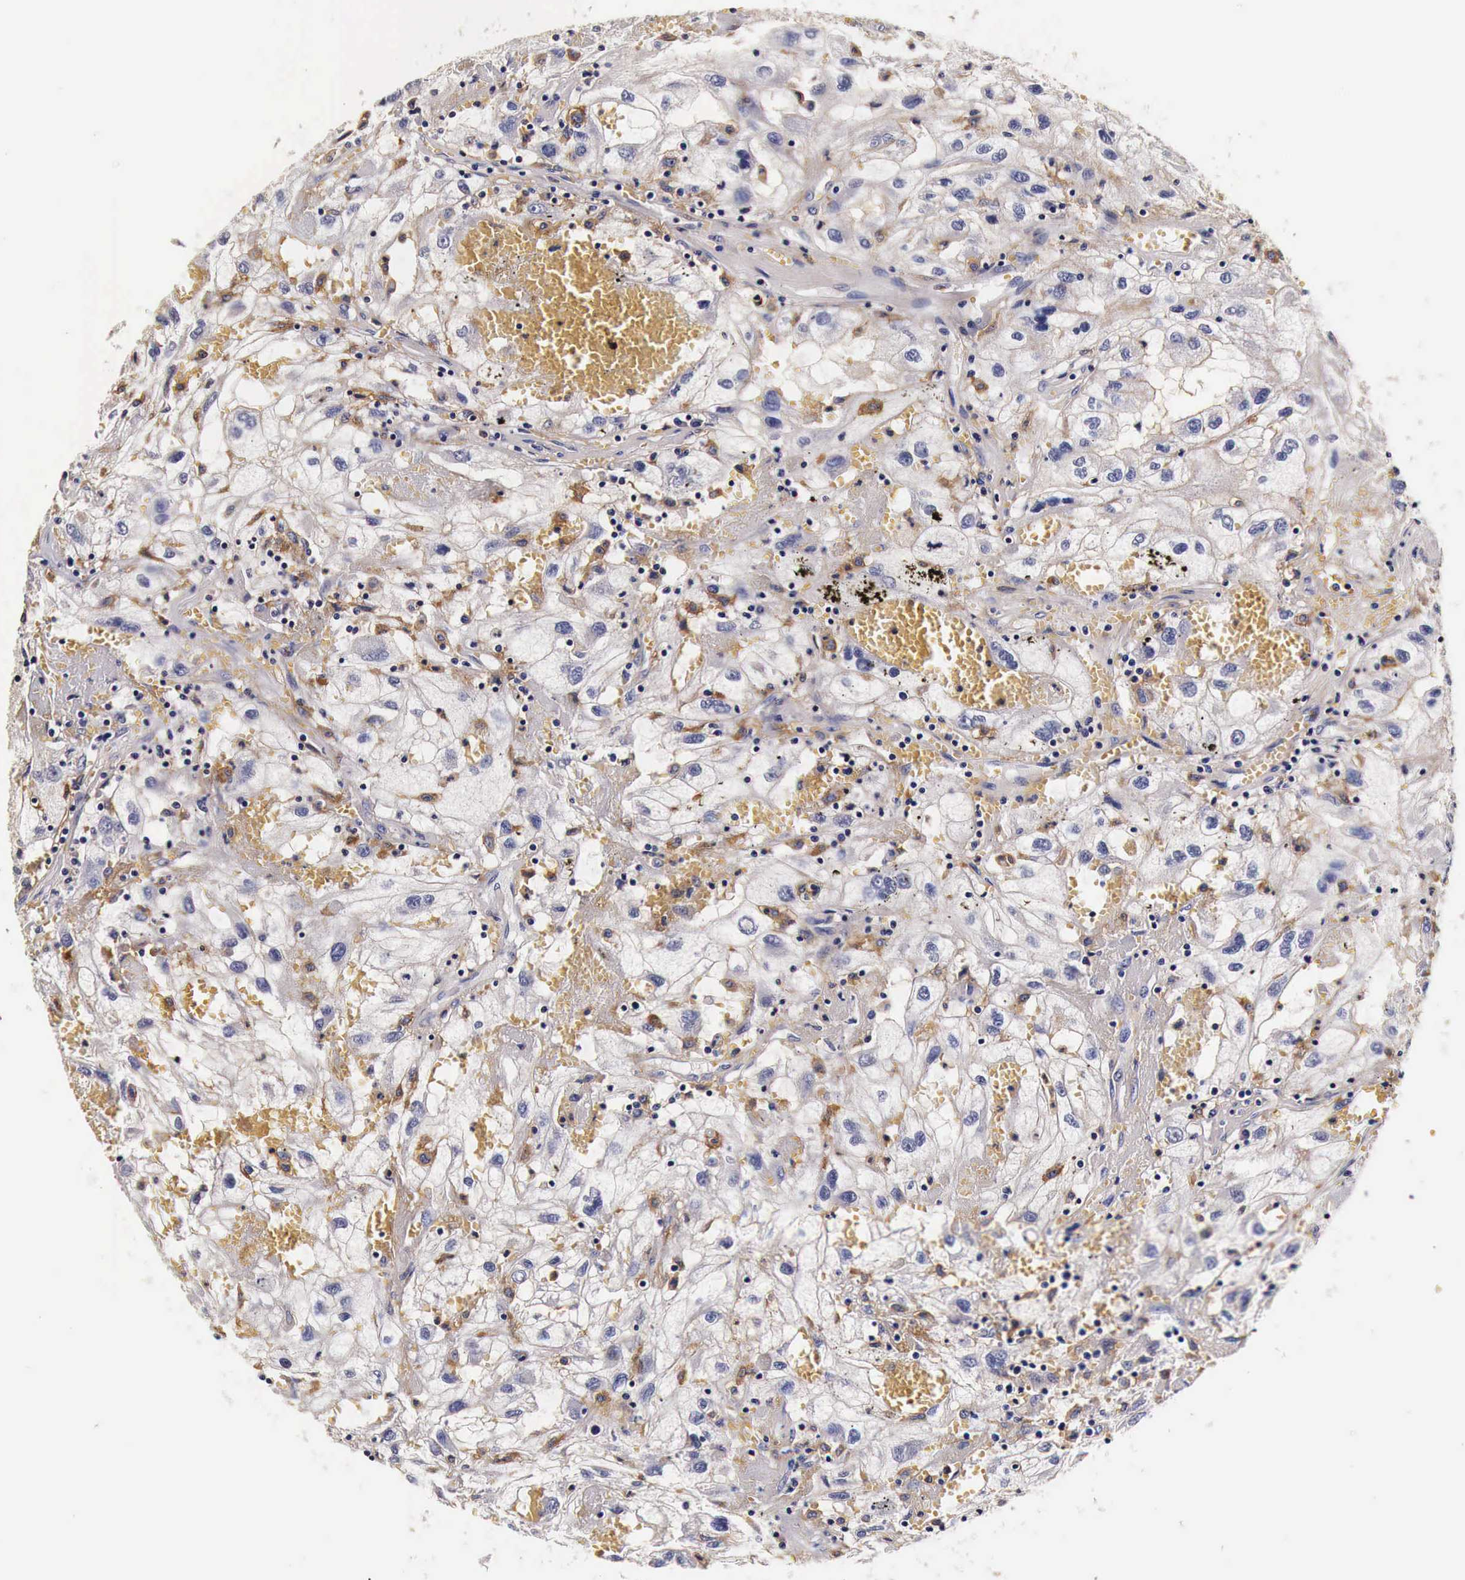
{"staining": {"intensity": "negative", "quantity": "none", "location": "none"}, "tissue": "renal cancer", "cell_type": "Tumor cells", "image_type": "cancer", "snomed": [{"axis": "morphology", "description": "Normal tissue, NOS"}, {"axis": "morphology", "description": "Adenocarcinoma, NOS"}, {"axis": "topography", "description": "Kidney"}], "caption": "Immunohistochemical staining of human renal adenocarcinoma demonstrates no significant staining in tumor cells. Brightfield microscopy of immunohistochemistry stained with DAB (brown) and hematoxylin (blue), captured at high magnification.", "gene": "RP2", "patient": {"sex": "male", "age": 71}}